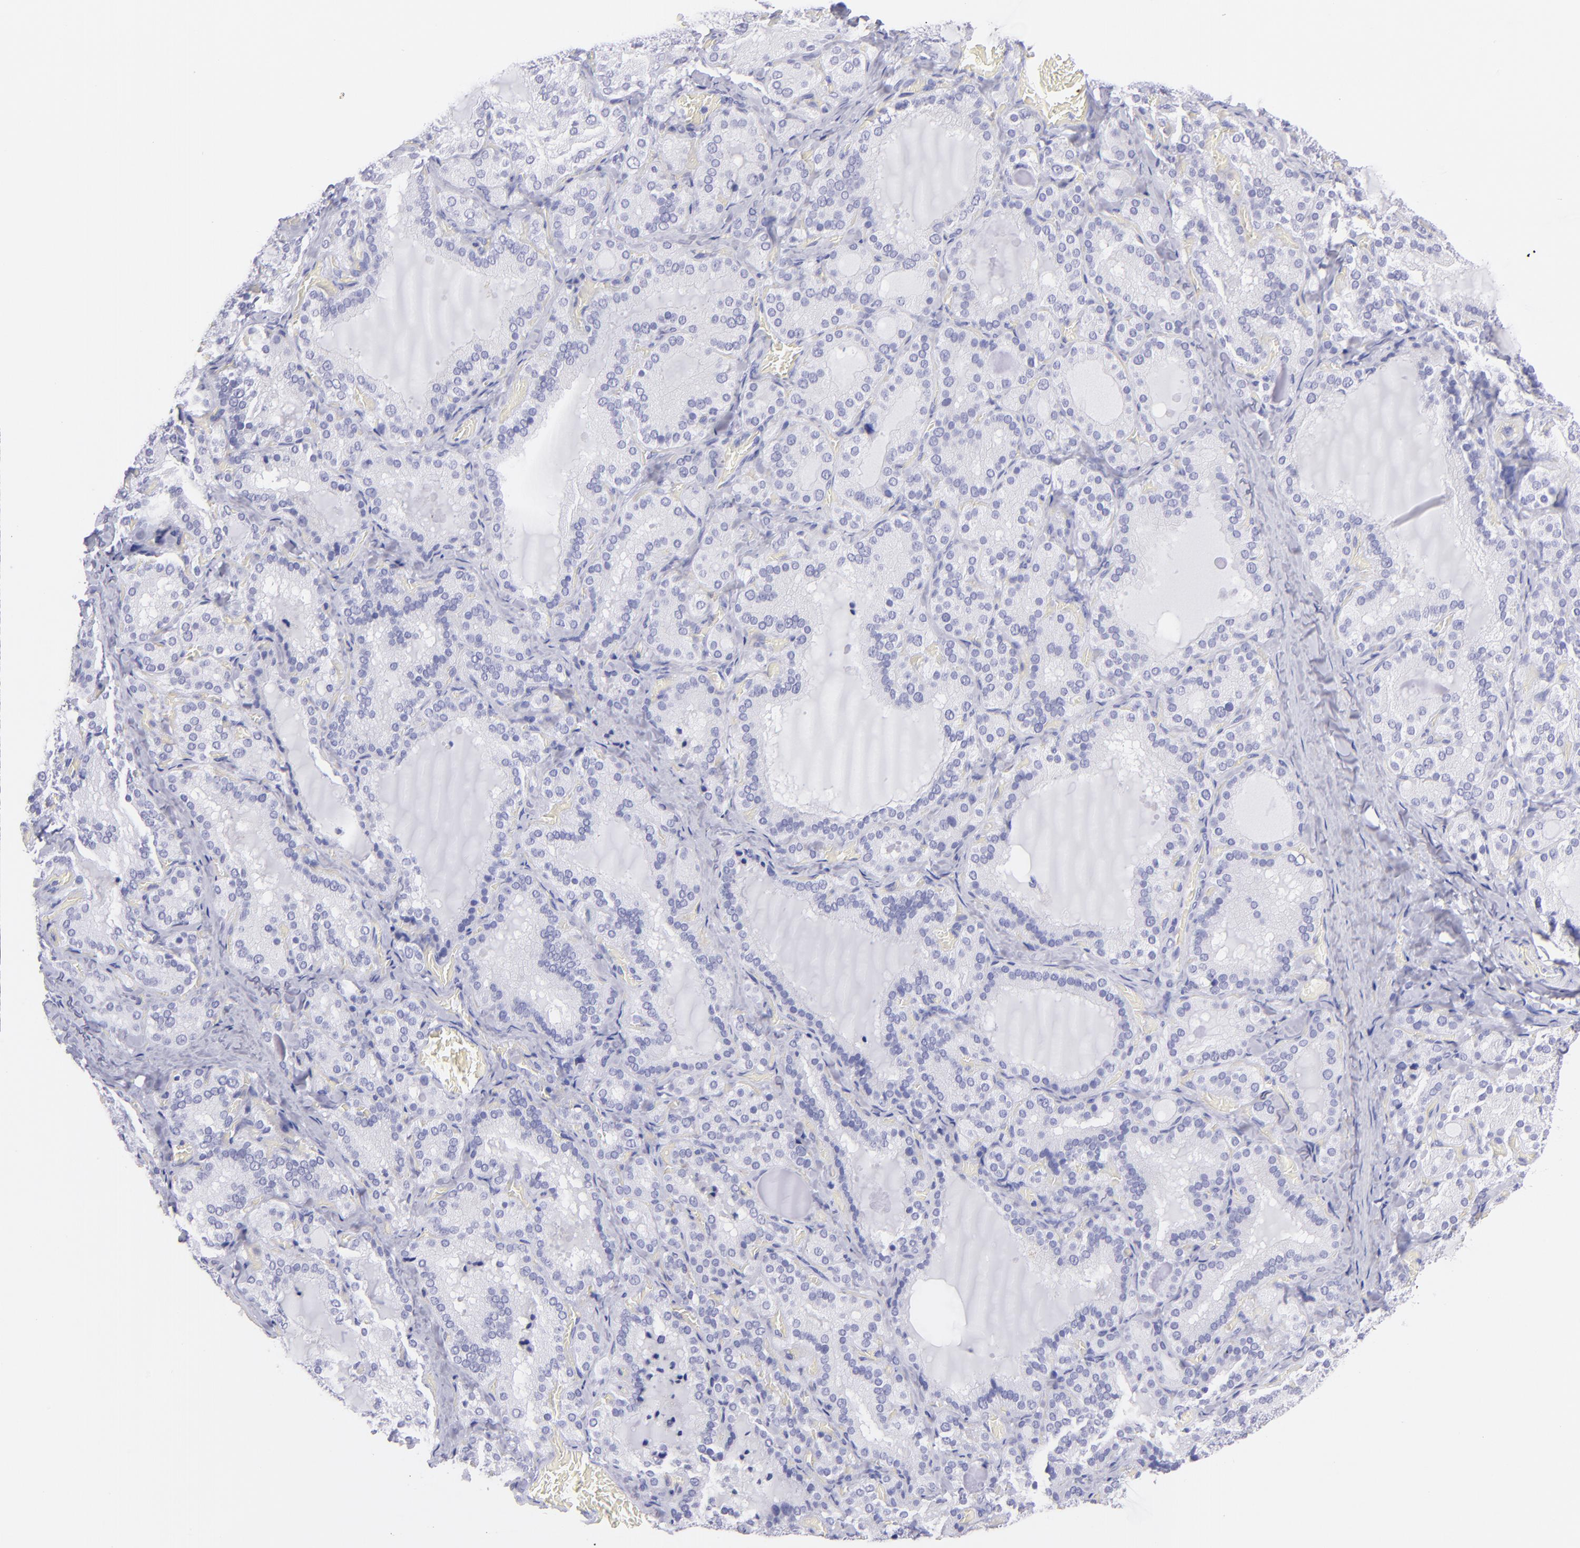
{"staining": {"intensity": "negative", "quantity": "none", "location": "none"}, "tissue": "thyroid gland", "cell_type": "Glandular cells", "image_type": "normal", "snomed": [{"axis": "morphology", "description": "Normal tissue, NOS"}, {"axis": "topography", "description": "Thyroid gland"}], "caption": "This is a histopathology image of immunohistochemistry (IHC) staining of unremarkable thyroid gland, which shows no positivity in glandular cells.", "gene": "CNP", "patient": {"sex": "female", "age": 33}}